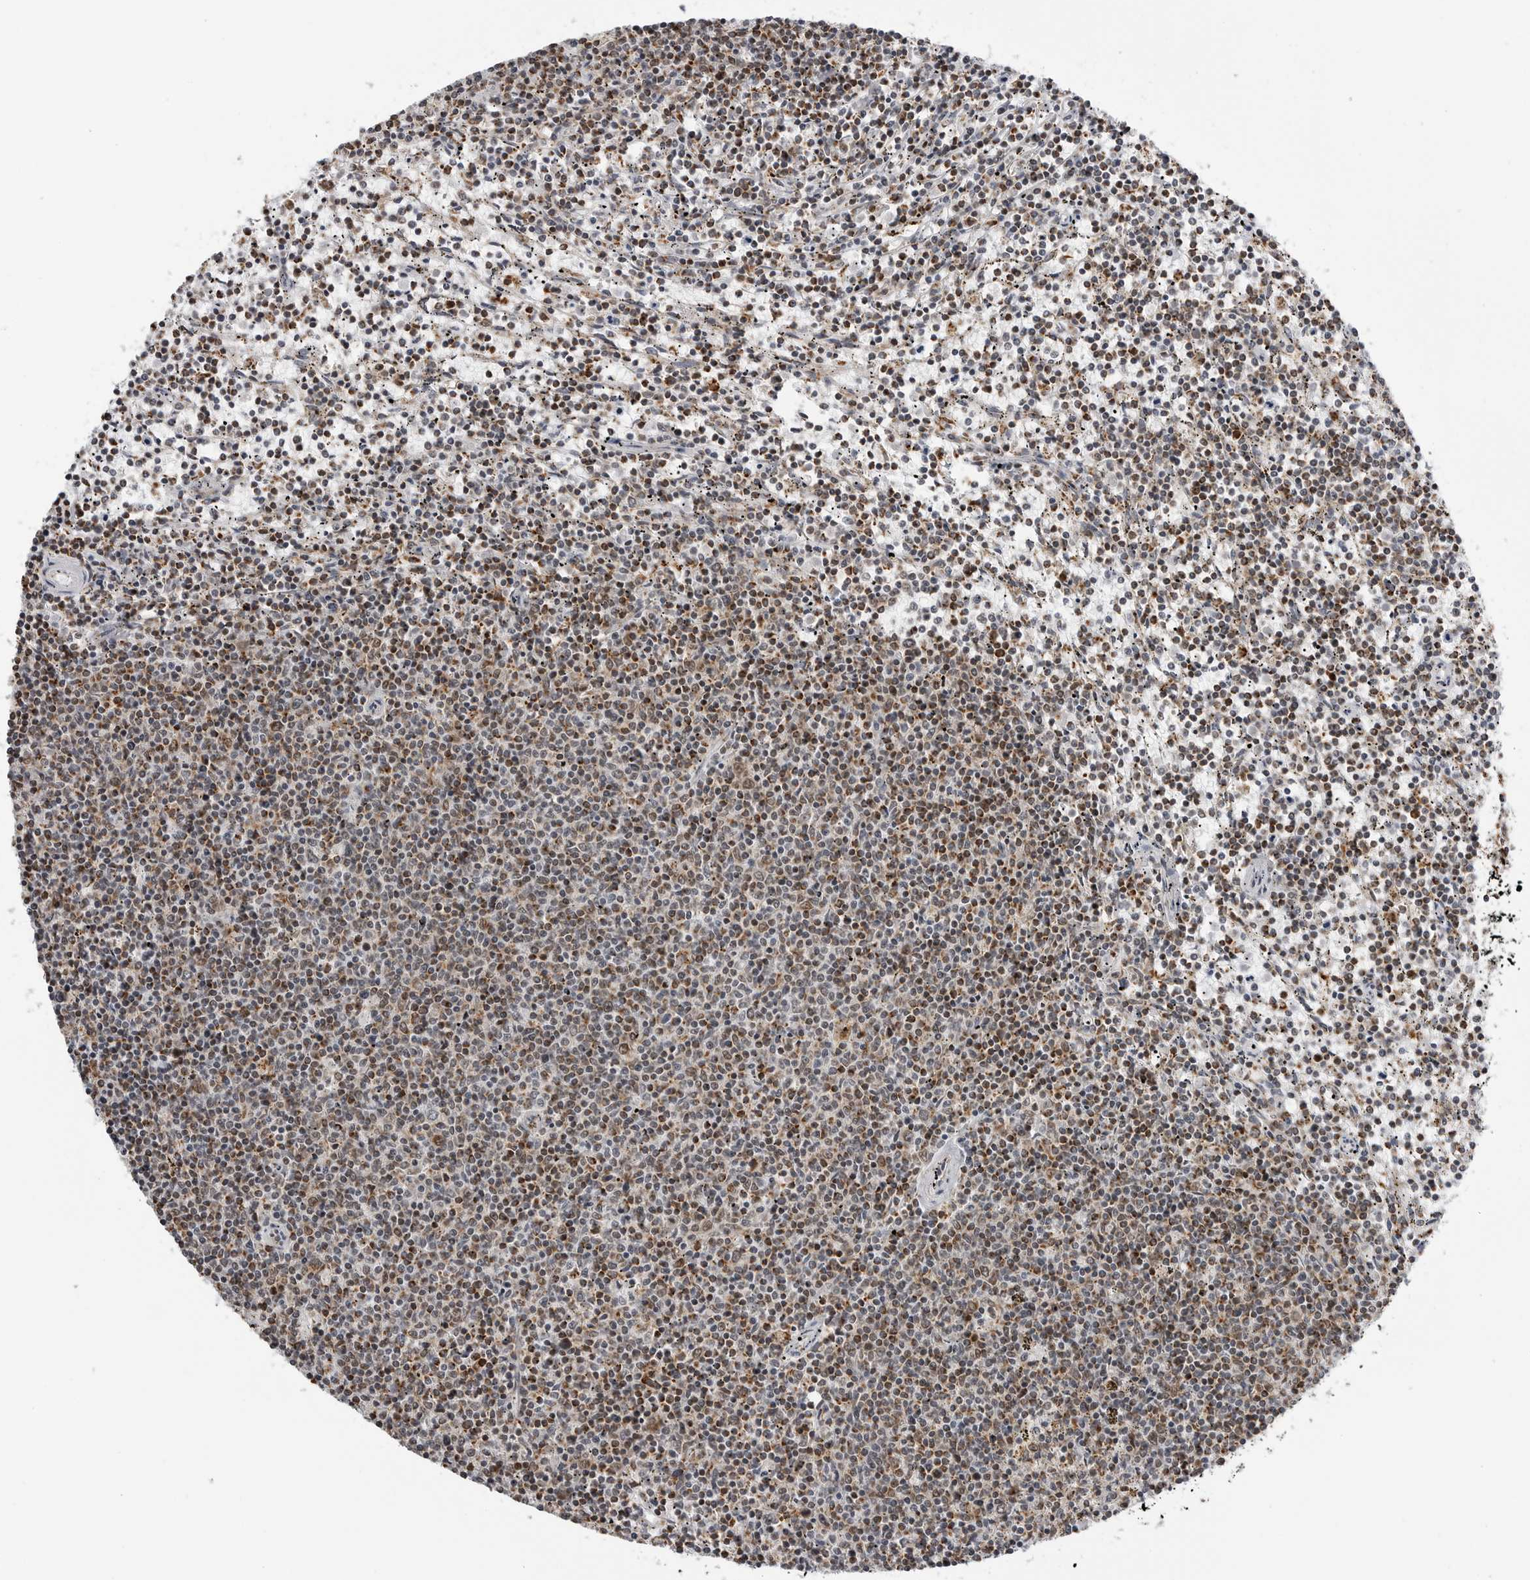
{"staining": {"intensity": "moderate", "quantity": "25%-75%", "location": "cytoplasmic/membranous"}, "tissue": "lymphoma", "cell_type": "Tumor cells", "image_type": "cancer", "snomed": [{"axis": "morphology", "description": "Malignant lymphoma, non-Hodgkin's type, Low grade"}, {"axis": "topography", "description": "Spleen"}], "caption": "Immunohistochemistry (IHC) (DAB) staining of human low-grade malignant lymphoma, non-Hodgkin's type demonstrates moderate cytoplasmic/membranous protein staining in approximately 25%-75% of tumor cells.", "gene": "COX5A", "patient": {"sex": "female", "age": 50}}